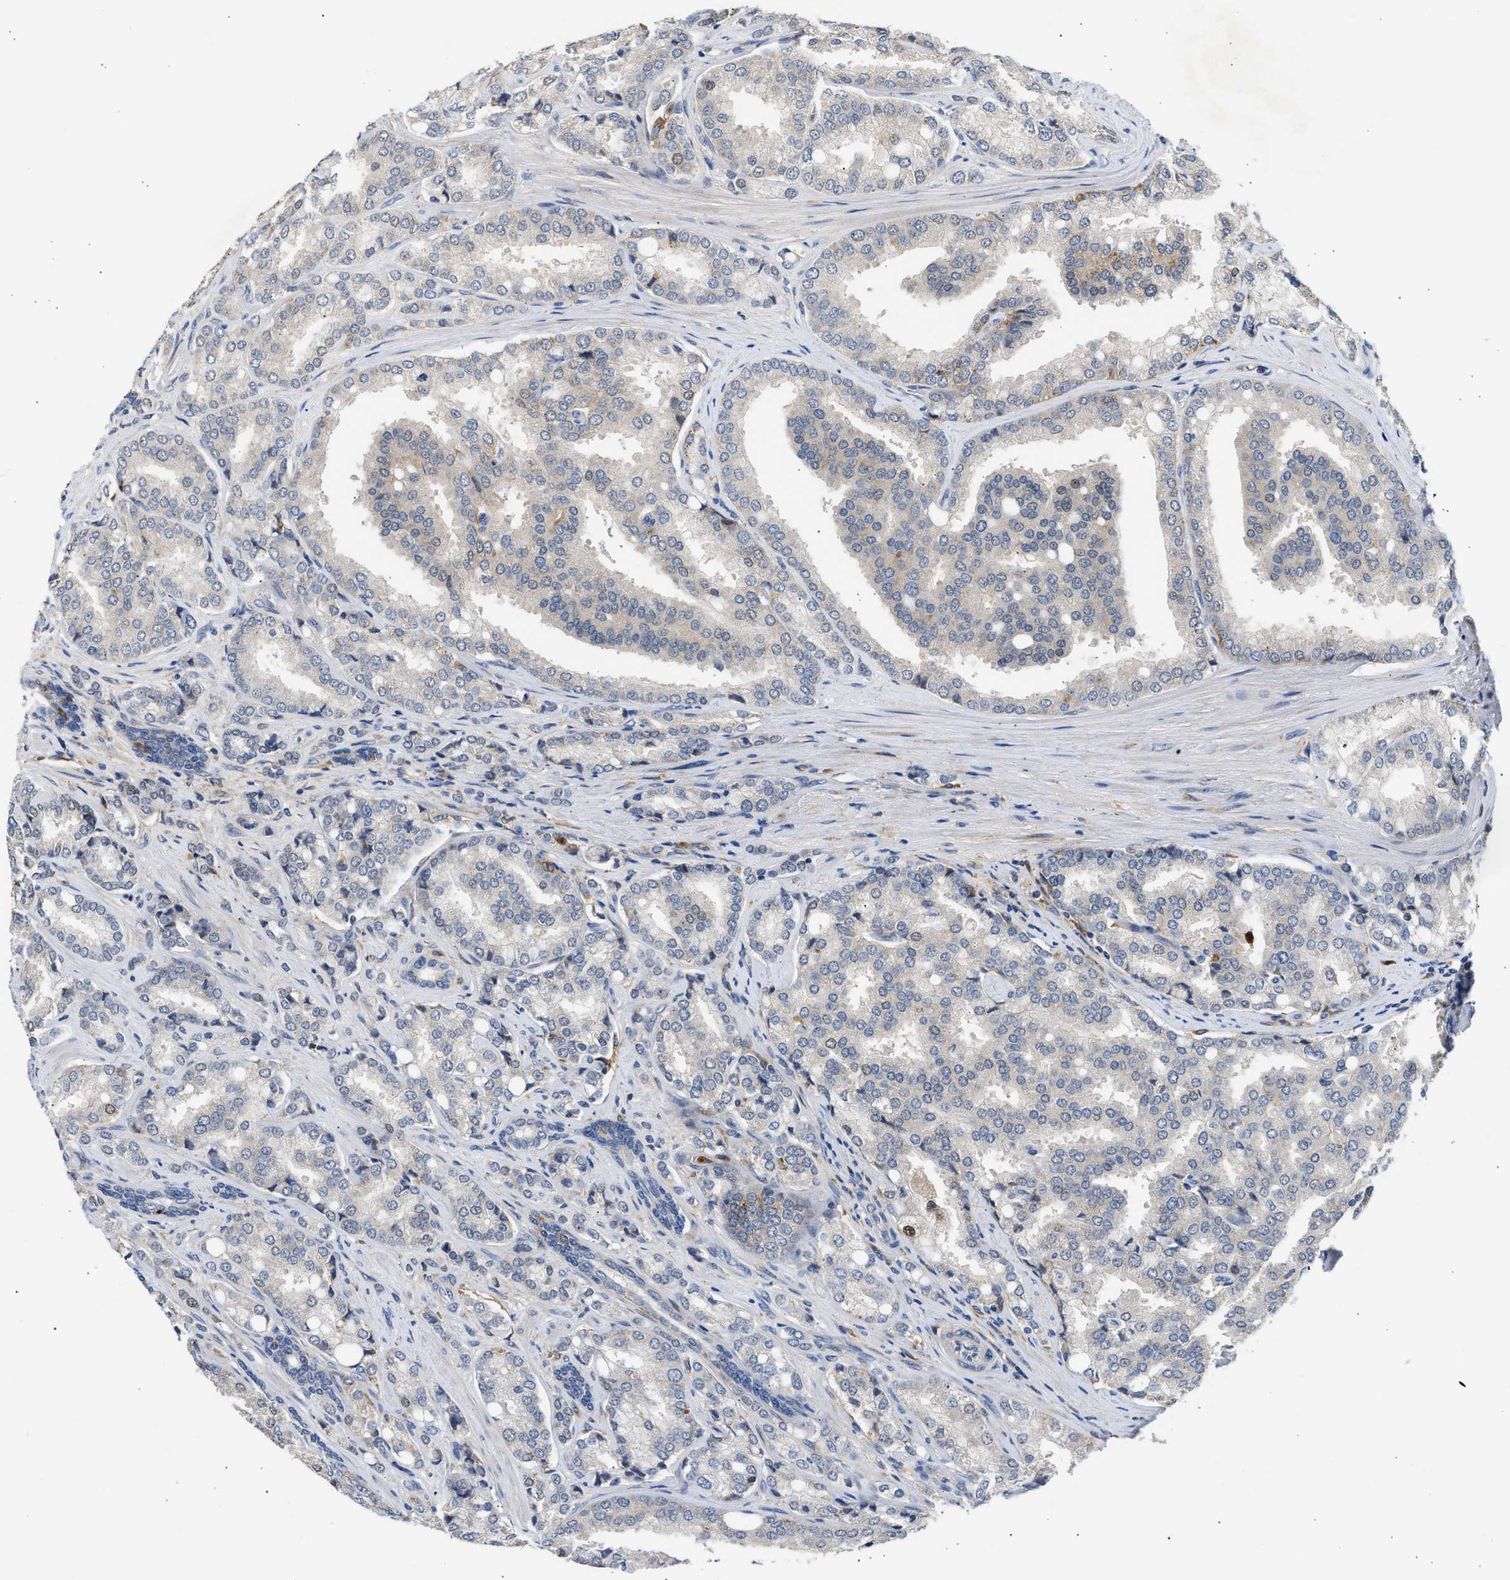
{"staining": {"intensity": "negative", "quantity": "none", "location": "none"}, "tissue": "prostate cancer", "cell_type": "Tumor cells", "image_type": "cancer", "snomed": [{"axis": "morphology", "description": "Adenocarcinoma, High grade"}, {"axis": "topography", "description": "Prostate"}], "caption": "There is no significant expression in tumor cells of prostate cancer (adenocarcinoma (high-grade)). The staining is performed using DAB brown chromogen with nuclei counter-stained in using hematoxylin.", "gene": "RAB31", "patient": {"sex": "male", "age": 50}}